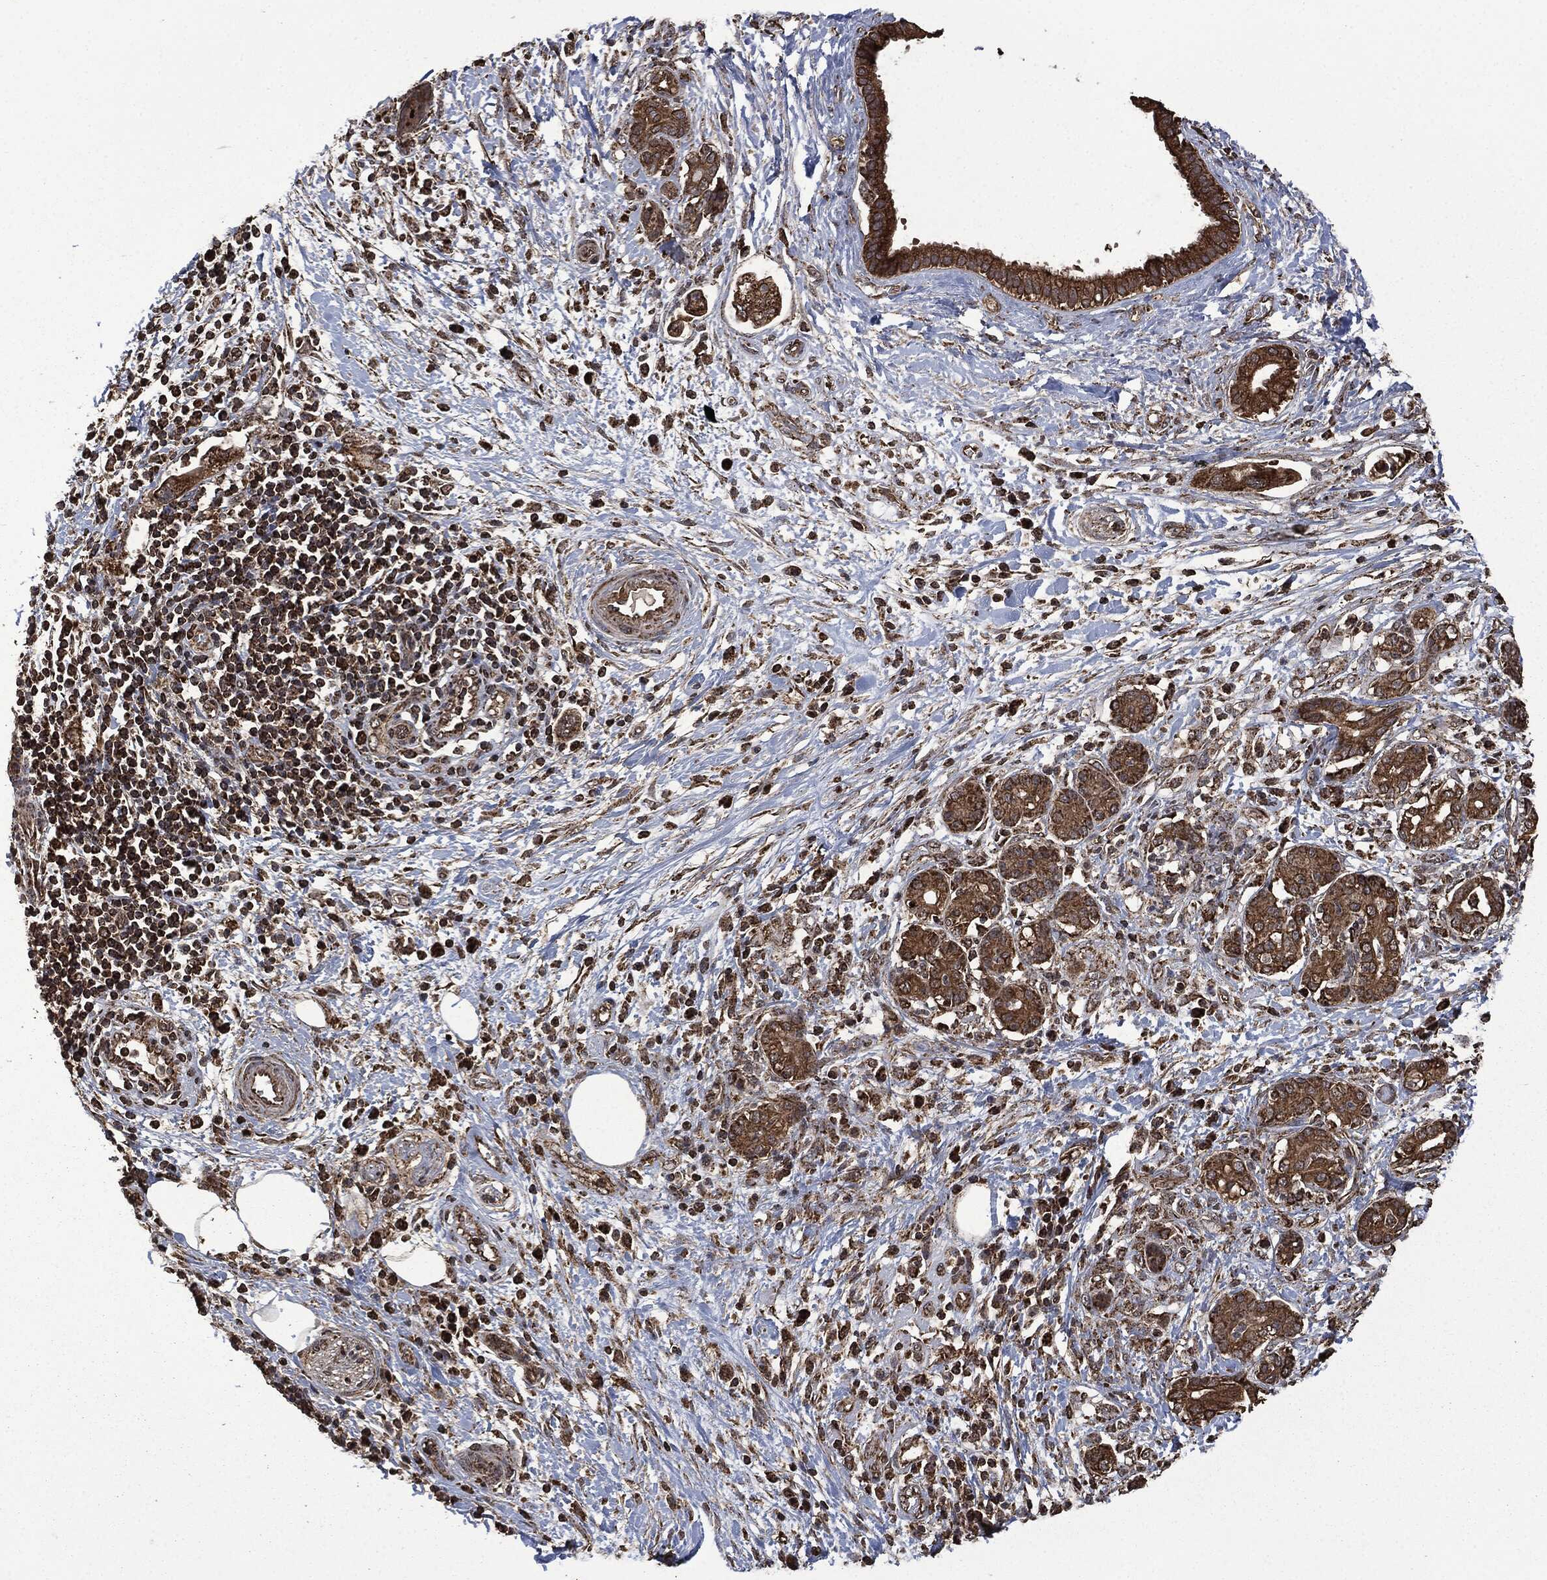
{"staining": {"intensity": "strong", "quantity": ">75%", "location": "cytoplasmic/membranous"}, "tissue": "pancreatic cancer", "cell_type": "Tumor cells", "image_type": "cancer", "snomed": [{"axis": "morphology", "description": "Adenocarcinoma, NOS"}, {"axis": "topography", "description": "Pancreas"}], "caption": "Immunohistochemical staining of human pancreatic cancer shows high levels of strong cytoplasmic/membranous staining in about >75% of tumor cells.", "gene": "LIG3", "patient": {"sex": "female", "age": 73}}